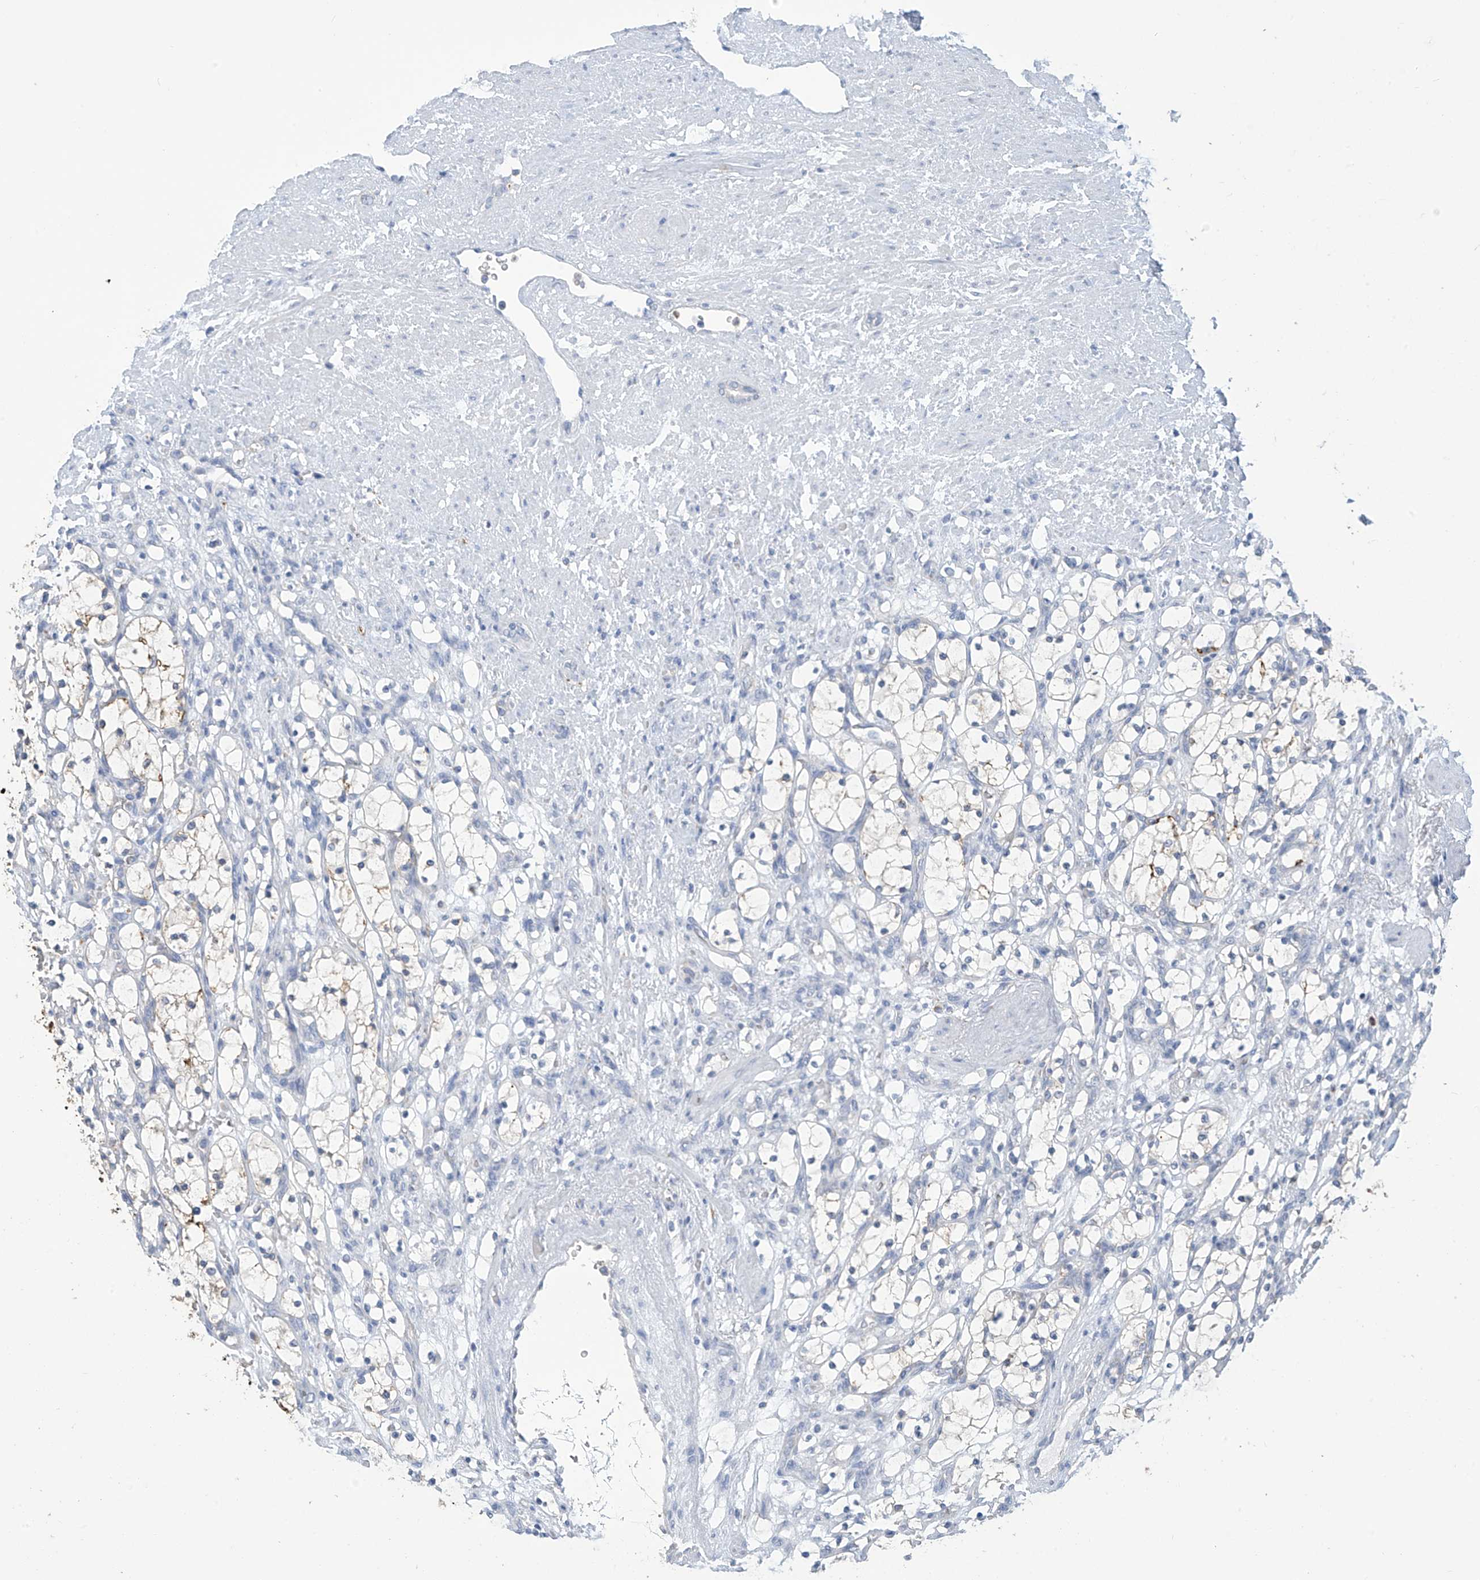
{"staining": {"intensity": "negative", "quantity": "none", "location": "none"}, "tissue": "renal cancer", "cell_type": "Tumor cells", "image_type": "cancer", "snomed": [{"axis": "morphology", "description": "Adenocarcinoma, NOS"}, {"axis": "topography", "description": "Kidney"}], "caption": "Micrograph shows no significant protein positivity in tumor cells of renal adenocarcinoma. The staining is performed using DAB brown chromogen with nuclei counter-stained in using hematoxylin.", "gene": "OGT", "patient": {"sex": "female", "age": 69}}